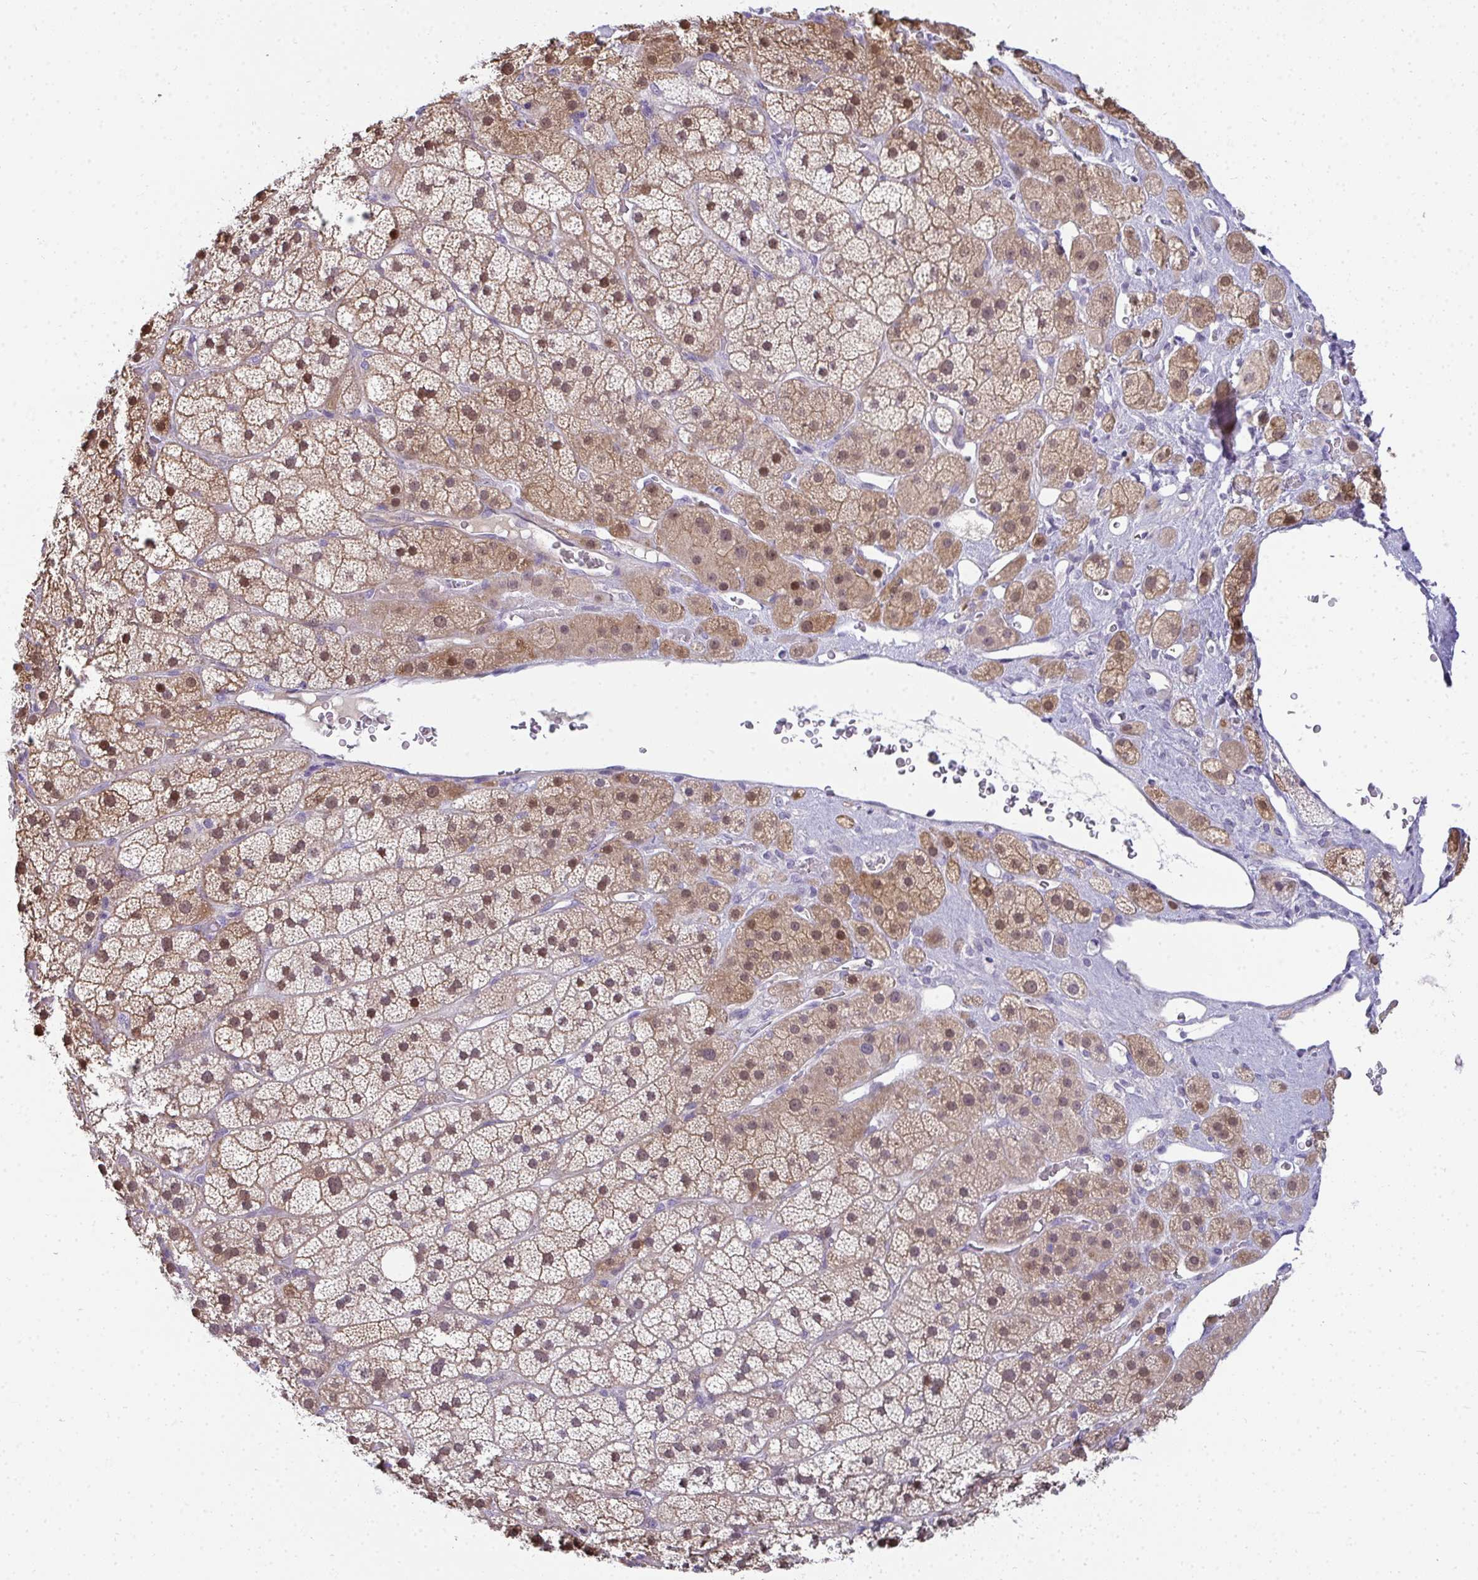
{"staining": {"intensity": "moderate", "quantity": "25%-75%", "location": "cytoplasmic/membranous,nuclear"}, "tissue": "adrenal gland", "cell_type": "Glandular cells", "image_type": "normal", "snomed": [{"axis": "morphology", "description": "Normal tissue, NOS"}, {"axis": "topography", "description": "Adrenal gland"}], "caption": "This image shows immunohistochemistry staining of unremarkable human adrenal gland, with medium moderate cytoplasmic/membranous,nuclear staining in about 25%-75% of glandular cells.", "gene": "AK5", "patient": {"sex": "male", "age": 57}}